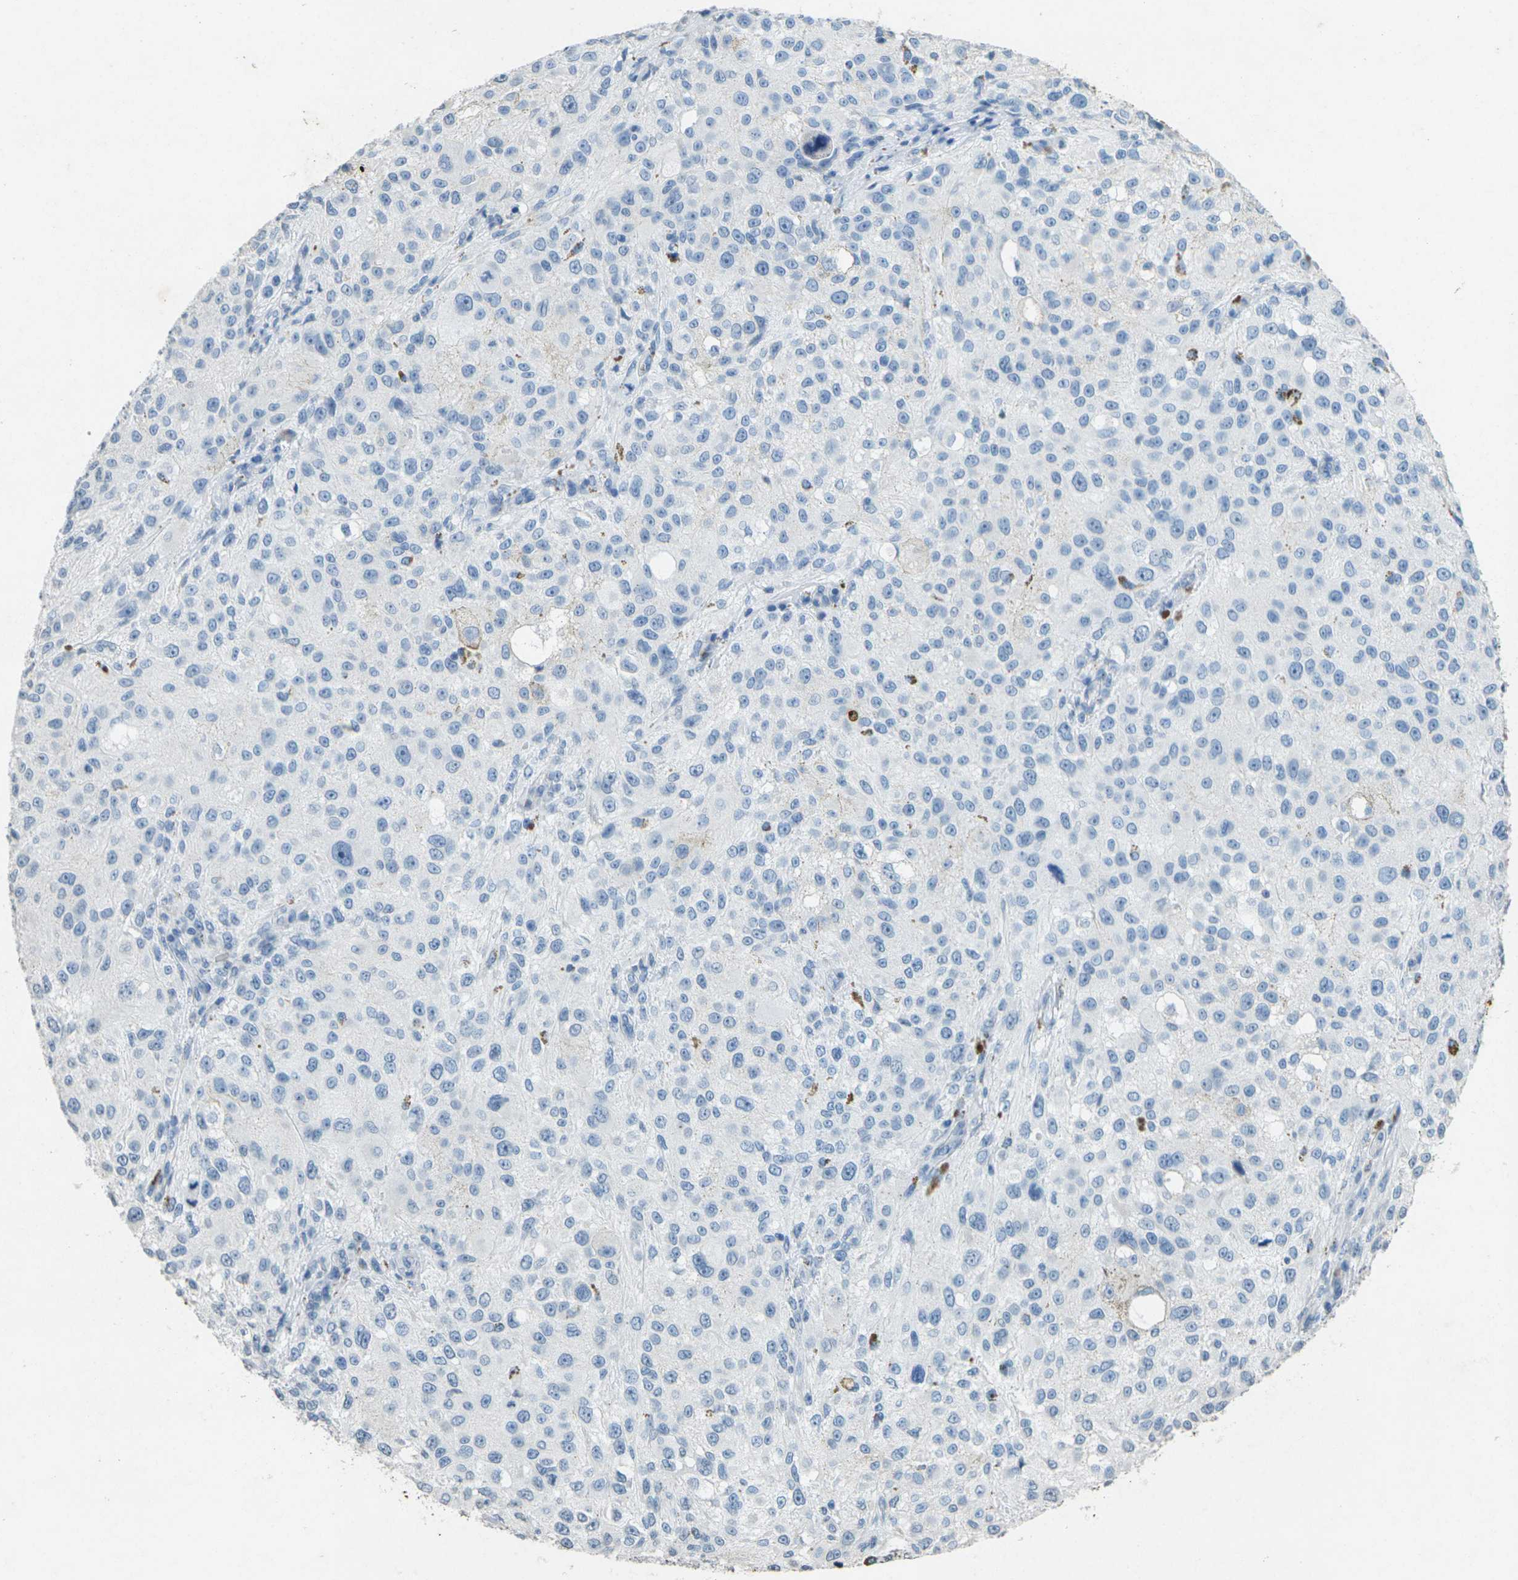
{"staining": {"intensity": "negative", "quantity": "none", "location": "none"}, "tissue": "melanoma", "cell_type": "Tumor cells", "image_type": "cancer", "snomed": [{"axis": "morphology", "description": "Necrosis, NOS"}, {"axis": "morphology", "description": "Malignant melanoma, NOS"}, {"axis": "topography", "description": "Skin"}], "caption": "The histopathology image reveals no significant positivity in tumor cells of melanoma. (DAB (3,3'-diaminobenzidine) IHC visualized using brightfield microscopy, high magnification).", "gene": "HBB", "patient": {"sex": "female", "age": 87}}